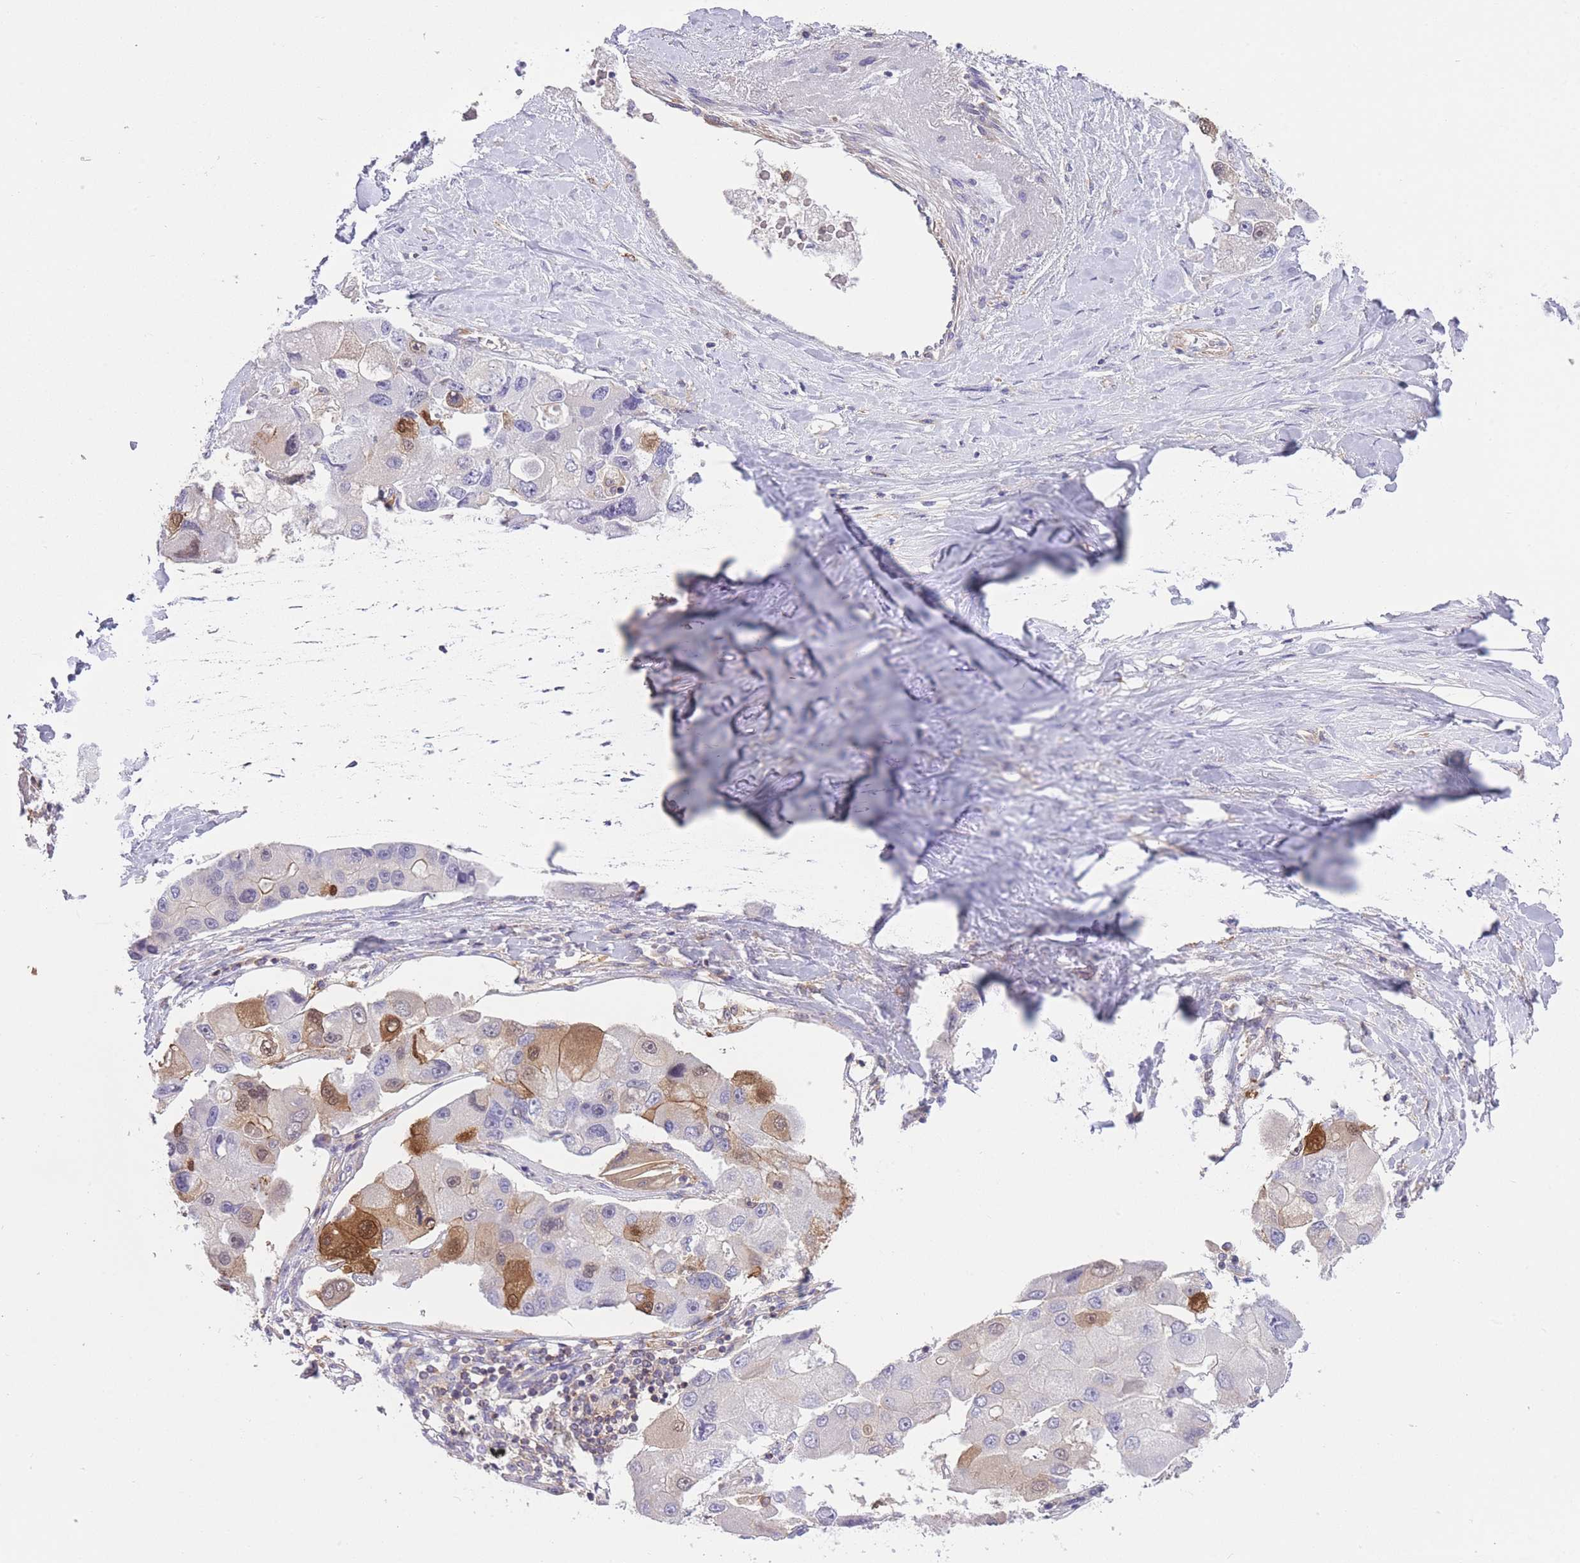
{"staining": {"intensity": "moderate", "quantity": "<25%", "location": "cytoplasmic/membranous,nuclear"}, "tissue": "lung cancer", "cell_type": "Tumor cells", "image_type": "cancer", "snomed": [{"axis": "morphology", "description": "Adenocarcinoma, NOS"}, {"axis": "topography", "description": "Lung"}], "caption": "Lung cancer was stained to show a protein in brown. There is low levels of moderate cytoplasmic/membranous and nuclear expression in about <25% of tumor cells. The staining was performed using DAB (3,3'-diaminobenzidine) to visualize the protein expression in brown, while the nuclei were stained in blue with hematoxylin (Magnification: 20x).", "gene": "PRKAR1A", "patient": {"sex": "female", "age": 54}}